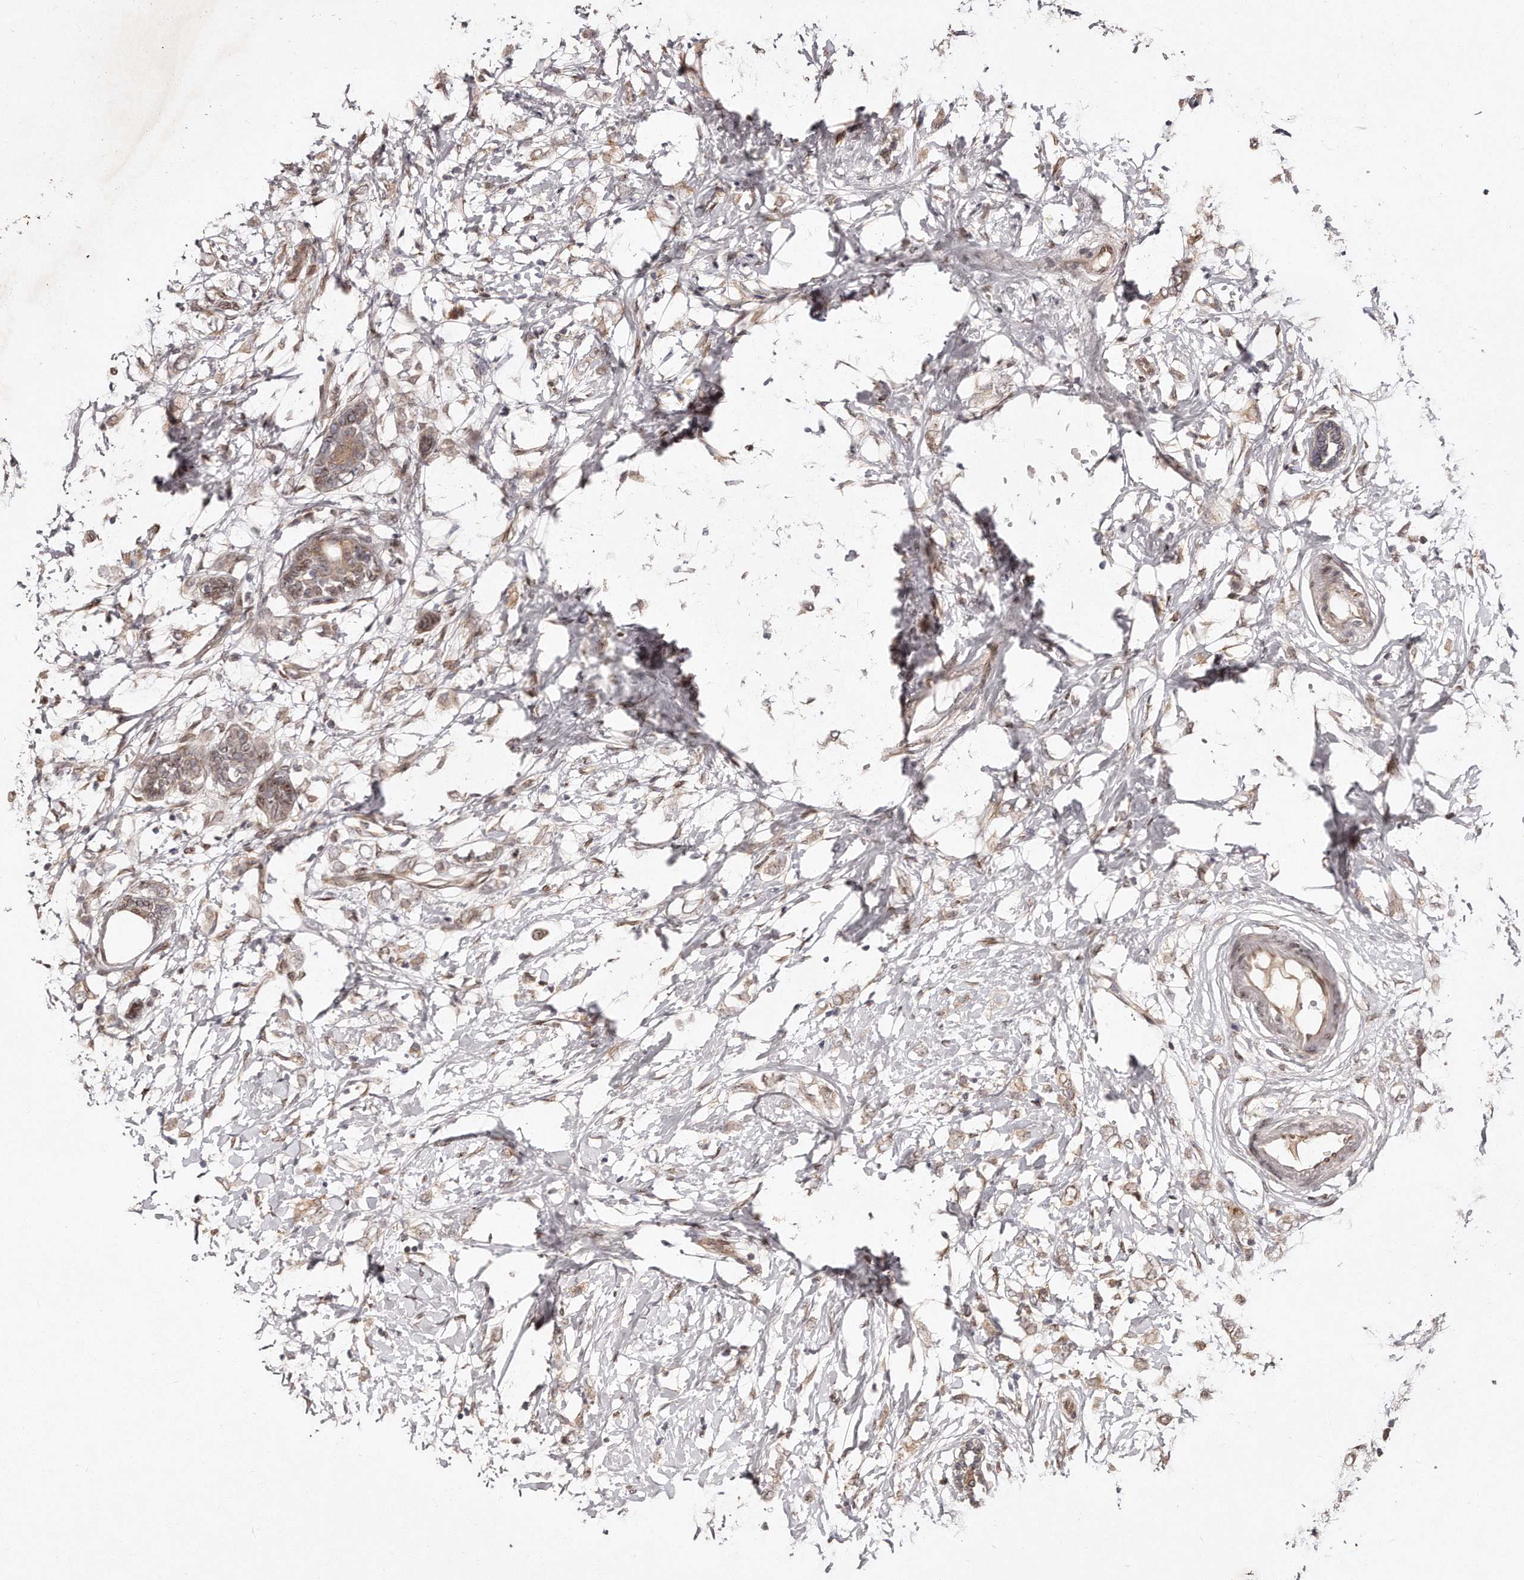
{"staining": {"intensity": "weak", "quantity": ">75%", "location": "cytoplasmic/membranous"}, "tissue": "breast cancer", "cell_type": "Tumor cells", "image_type": "cancer", "snomed": [{"axis": "morphology", "description": "Normal tissue, NOS"}, {"axis": "morphology", "description": "Lobular carcinoma"}, {"axis": "topography", "description": "Breast"}], "caption": "Breast cancer (lobular carcinoma) stained for a protein displays weak cytoplasmic/membranous positivity in tumor cells. (DAB IHC, brown staining for protein, blue staining for nuclei).", "gene": "HASPIN", "patient": {"sex": "female", "age": 47}}